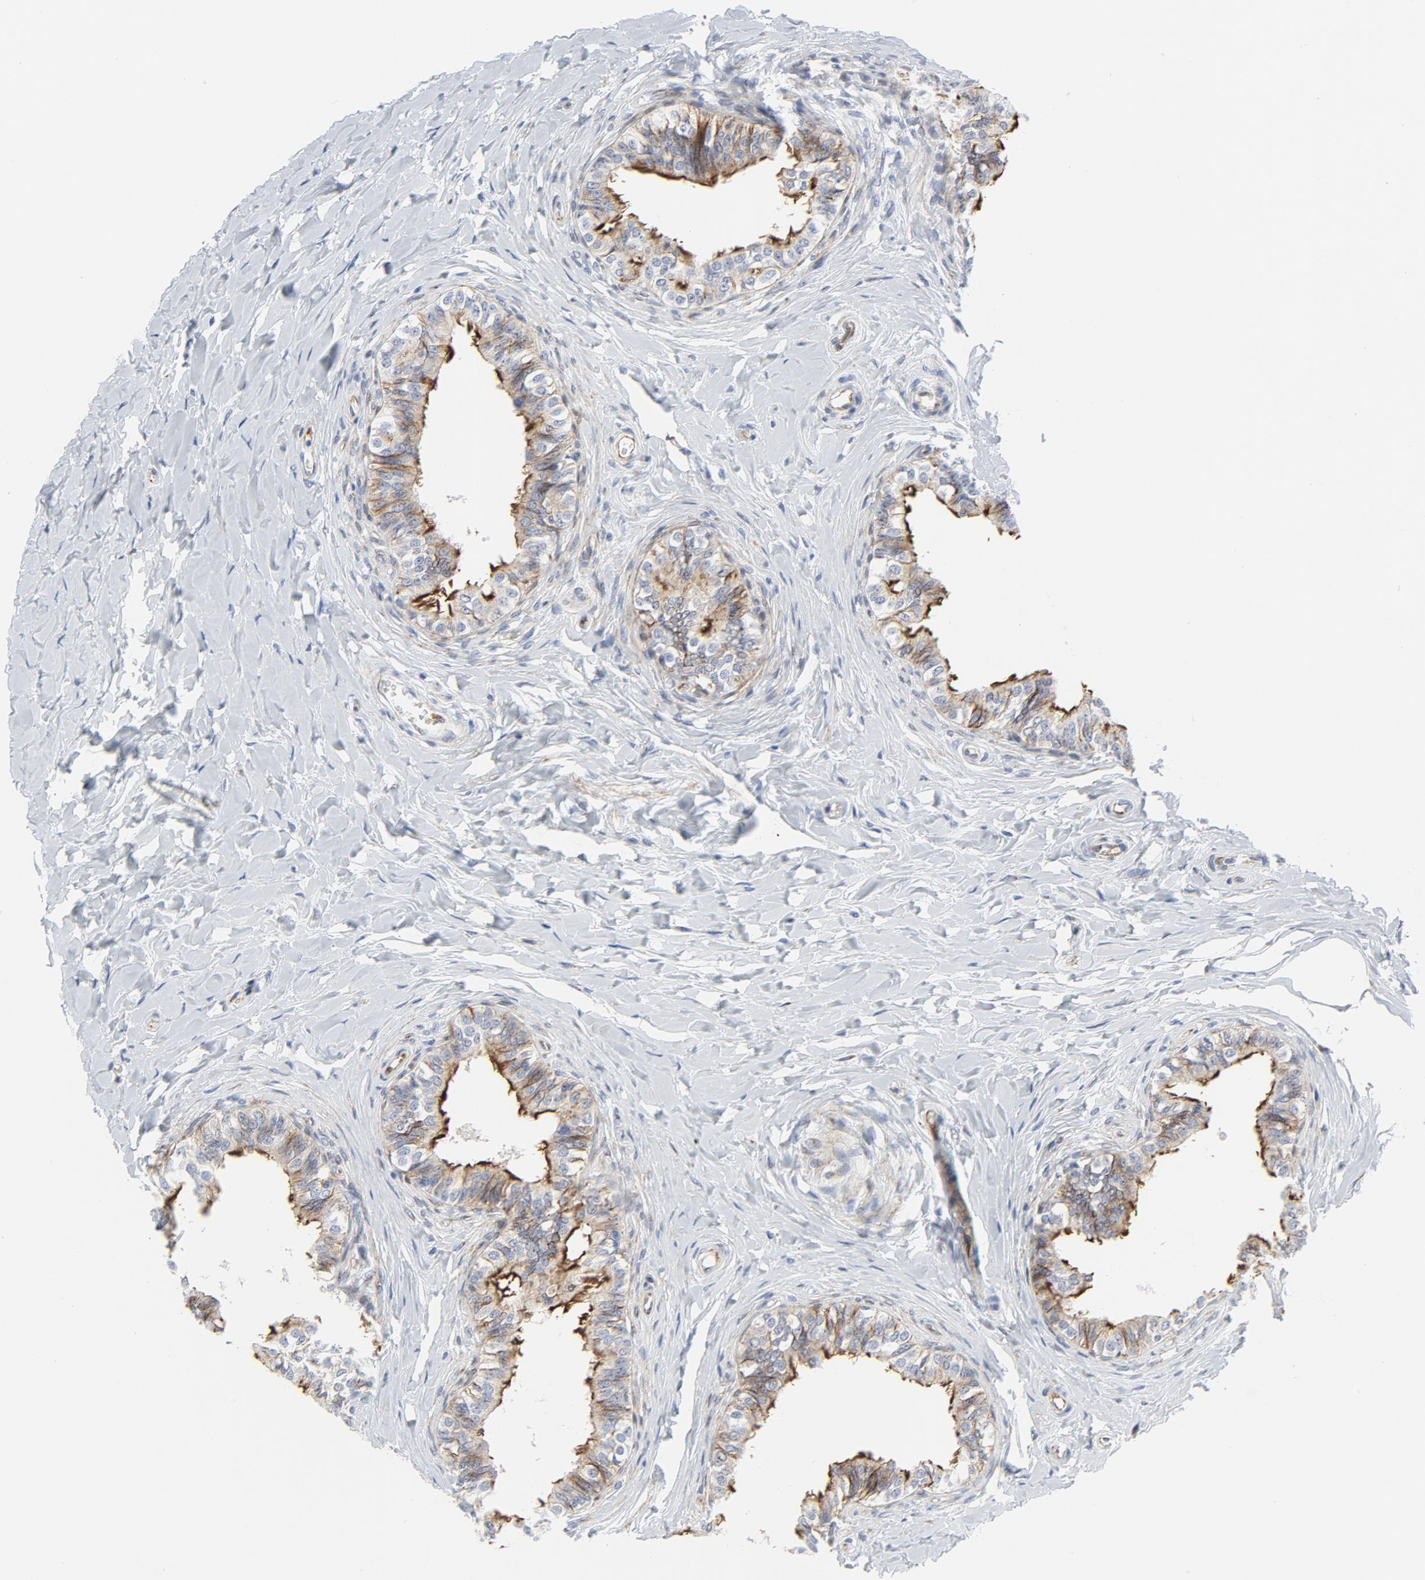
{"staining": {"intensity": "moderate", "quantity": "25%-75%", "location": "cytoplasmic/membranous"}, "tissue": "epididymis", "cell_type": "Glandular cells", "image_type": "normal", "snomed": [{"axis": "morphology", "description": "Normal tissue, NOS"}, {"axis": "topography", "description": "Soft tissue"}, {"axis": "topography", "description": "Epididymis"}], "caption": "High-magnification brightfield microscopy of normal epididymis stained with DAB (brown) and counterstained with hematoxylin (blue). glandular cells exhibit moderate cytoplasmic/membranous positivity is seen in about25%-75% of cells. (Brightfield microscopy of DAB IHC at high magnification).", "gene": "TUBB1", "patient": {"sex": "male", "age": 26}}